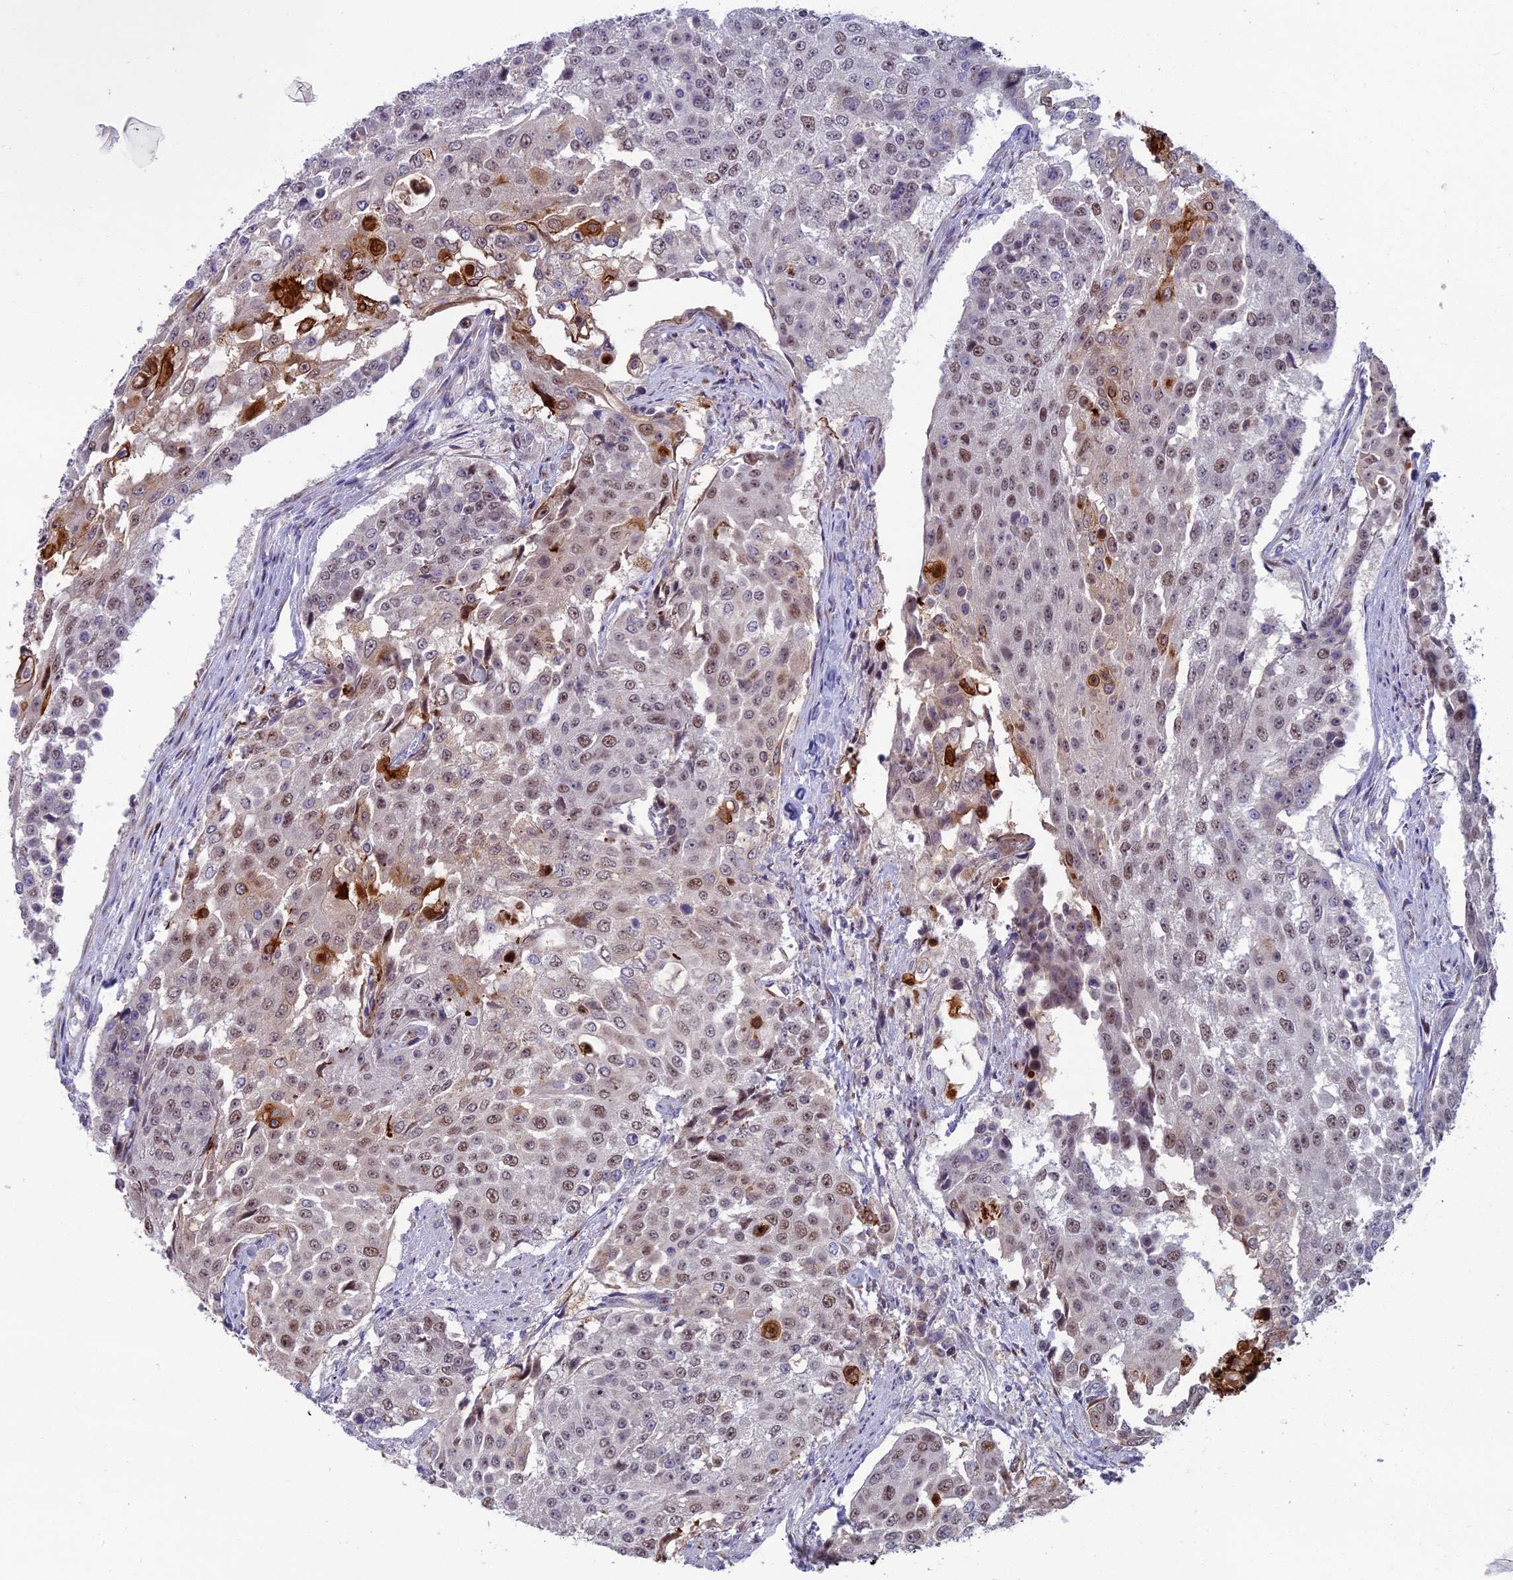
{"staining": {"intensity": "weak", "quantity": "25%-75%", "location": "nuclear"}, "tissue": "urothelial cancer", "cell_type": "Tumor cells", "image_type": "cancer", "snomed": [{"axis": "morphology", "description": "Urothelial carcinoma, High grade"}, {"axis": "topography", "description": "Urinary bladder"}], "caption": "Human urothelial carcinoma (high-grade) stained with a brown dye demonstrates weak nuclear positive positivity in about 25%-75% of tumor cells.", "gene": "LIG1", "patient": {"sex": "female", "age": 63}}